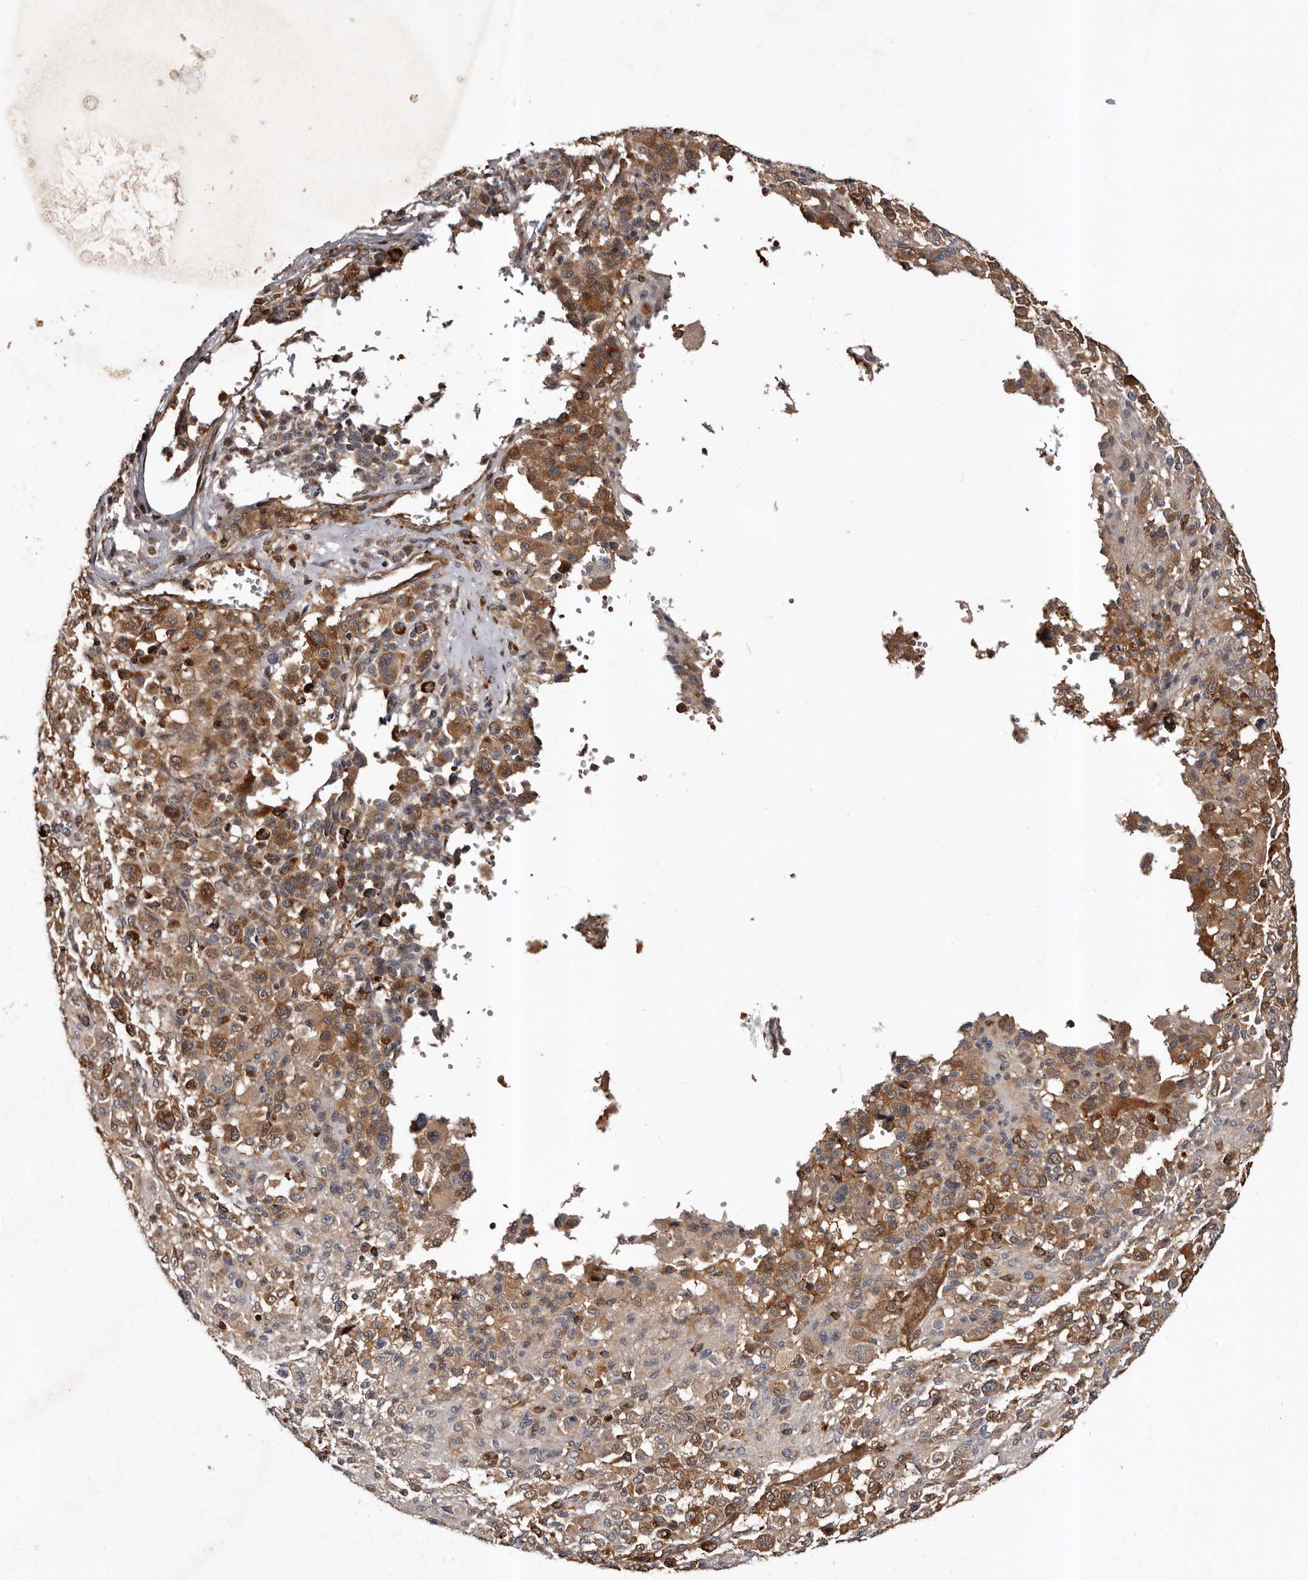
{"staining": {"intensity": "strong", "quantity": ">75%", "location": "cytoplasmic/membranous"}, "tissue": "melanoma", "cell_type": "Tumor cells", "image_type": "cancer", "snomed": [{"axis": "morphology", "description": "Malignant melanoma, Metastatic site"}, {"axis": "topography", "description": "Skin"}], "caption": "Brown immunohistochemical staining in malignant melanoma (metastatic site) reveals strong cytoplasmic/membranous positivity in about >75% of tumor cells.", "gene": "BAX", "patient": {"sex": "female", "age": 74}}